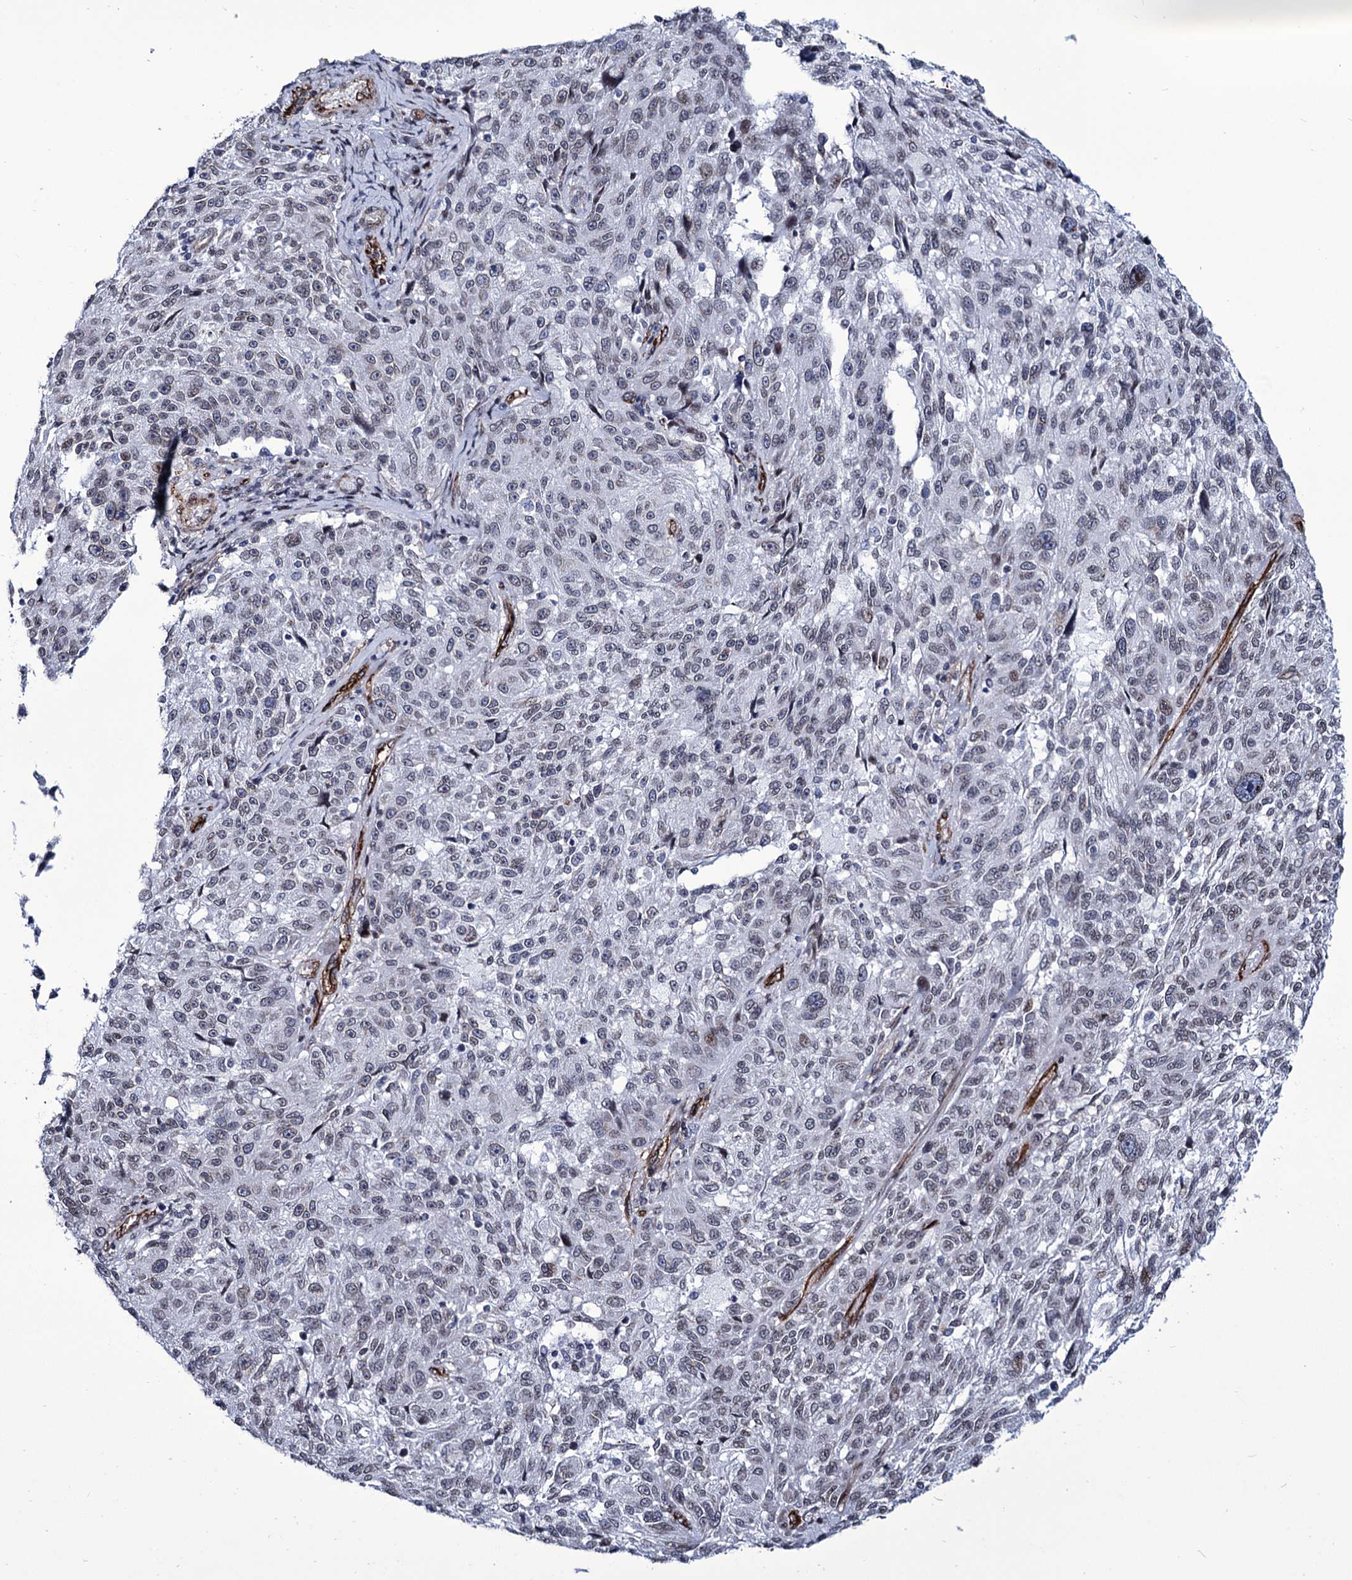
{"staining": {"intensity": "negative", "quantity": "none", "location": "none"}, "tissue": "melanoma", "cell_type": "Tumor cells", "image_type": "cancer", "snomed": [{"axis": "morphology", "description": "Malignant melanoma, NOS"}, {"axis": "topography", "description": "Skin"}], "caption": "Histopathology image shows no protein positivity in tumor cells of melanoma tissue. Brightfield microscopy of immunohistochemistry stained with DAB (brown) and hematoxylin (blue), captured at high magnification.", "gene": "ZC3H12C", "patient": {"sex": "male", "age": 53}}